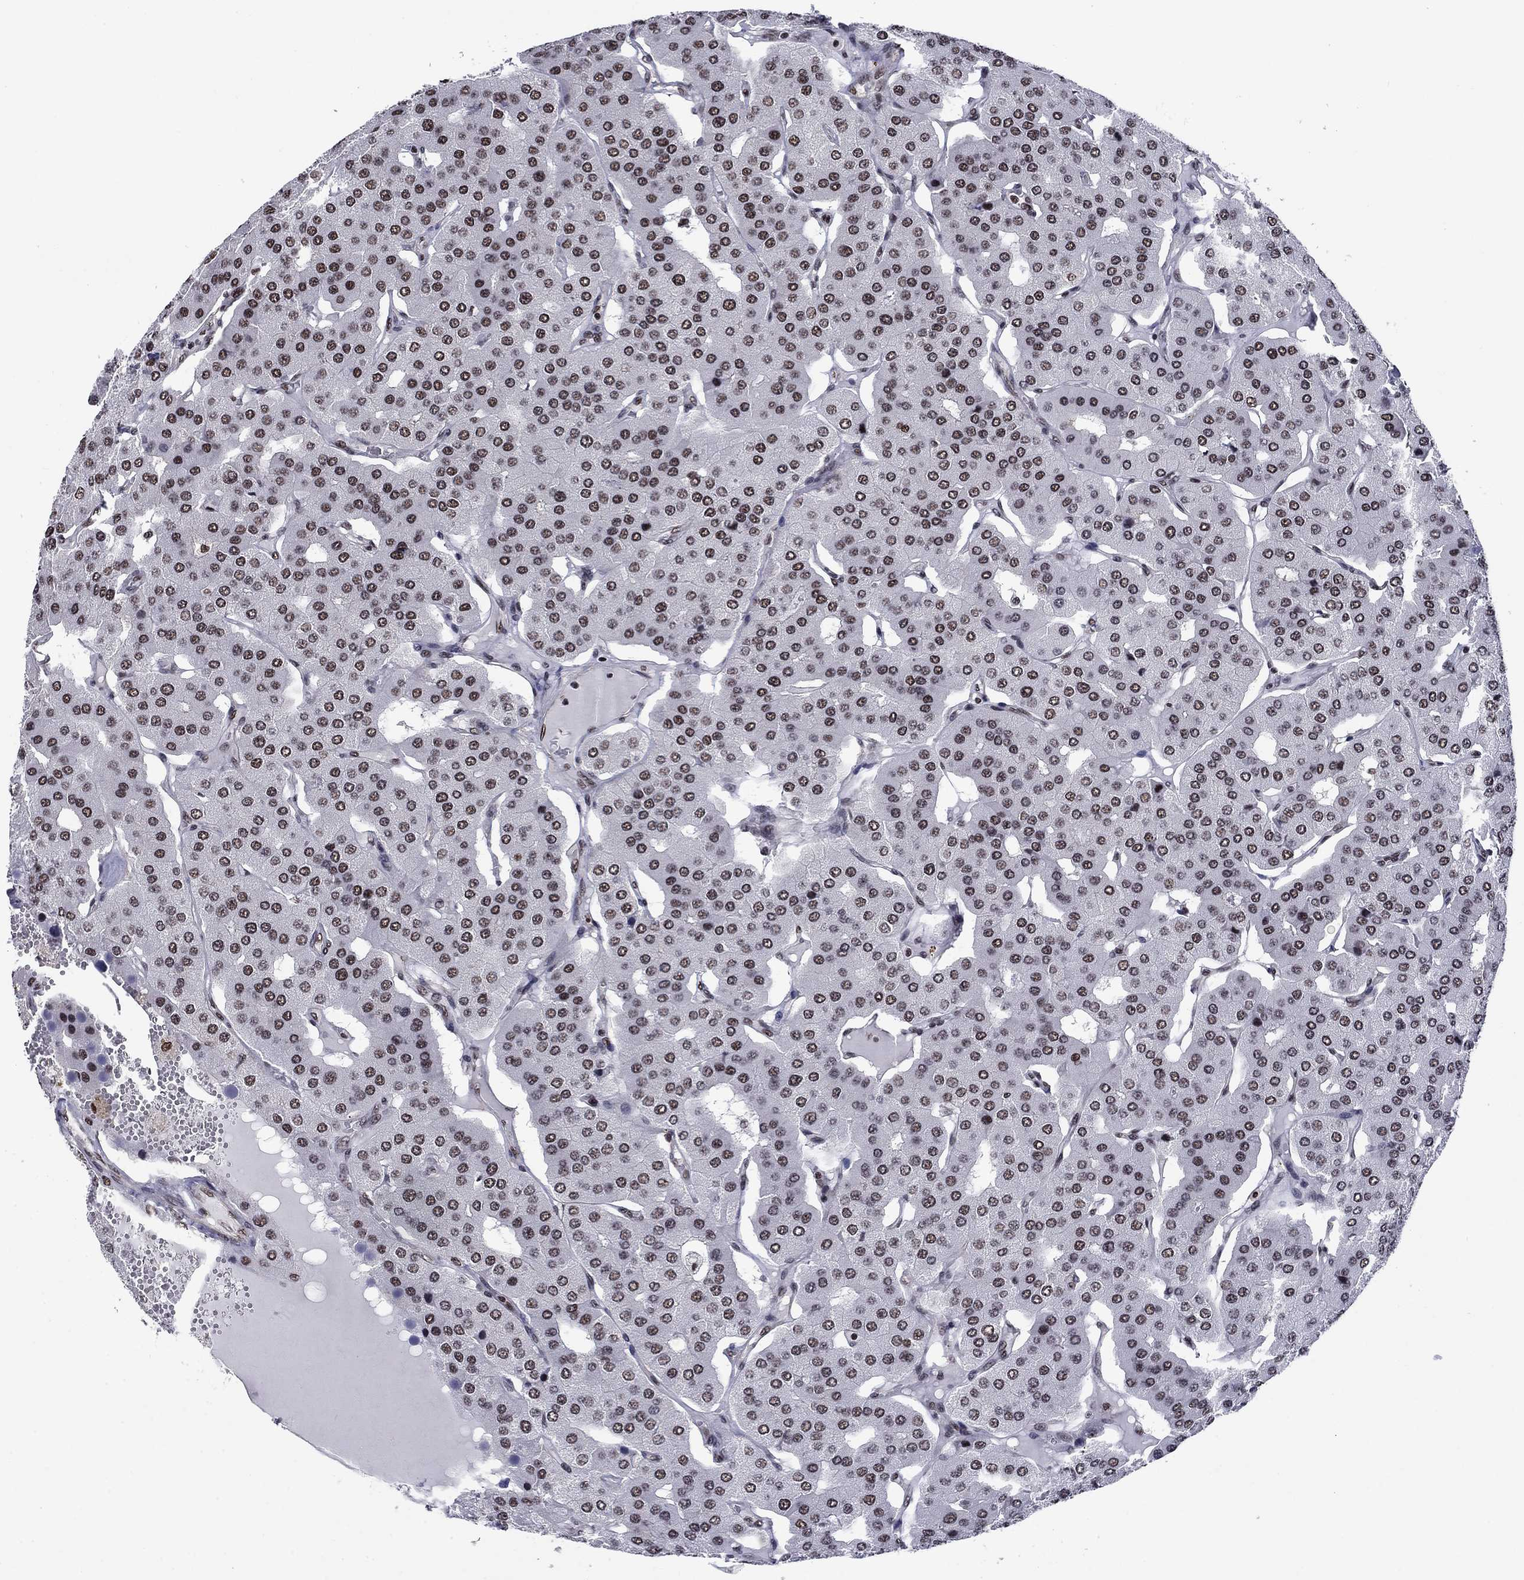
{"staining": {"intensity": "moderate", "quantity": "25%-75%", "location": "nuclear"}, "tissue": "parathyroid gland", "cell_type": "Glandular cells", "image_type": "normal", "snomed": [{"axis": "morphology", "description": "Normal tissue, NOS"}, {"axis": "morphology", "description": "Adenoma, NOS"}, {"axis": "topography", "description": "Parathyroid gland"}], "caption": "Parathyroid gland stained with DAB immunohistochemistry (IHC) demonstrates medium levels of moderate nuclear expression in about 25%-75% of glandular cells. Ihc stains the protein of interest in brown and the nuclei are stained blue.", "gene": "RPRD1B", "patient": {"sex": "female", "age": 86}}